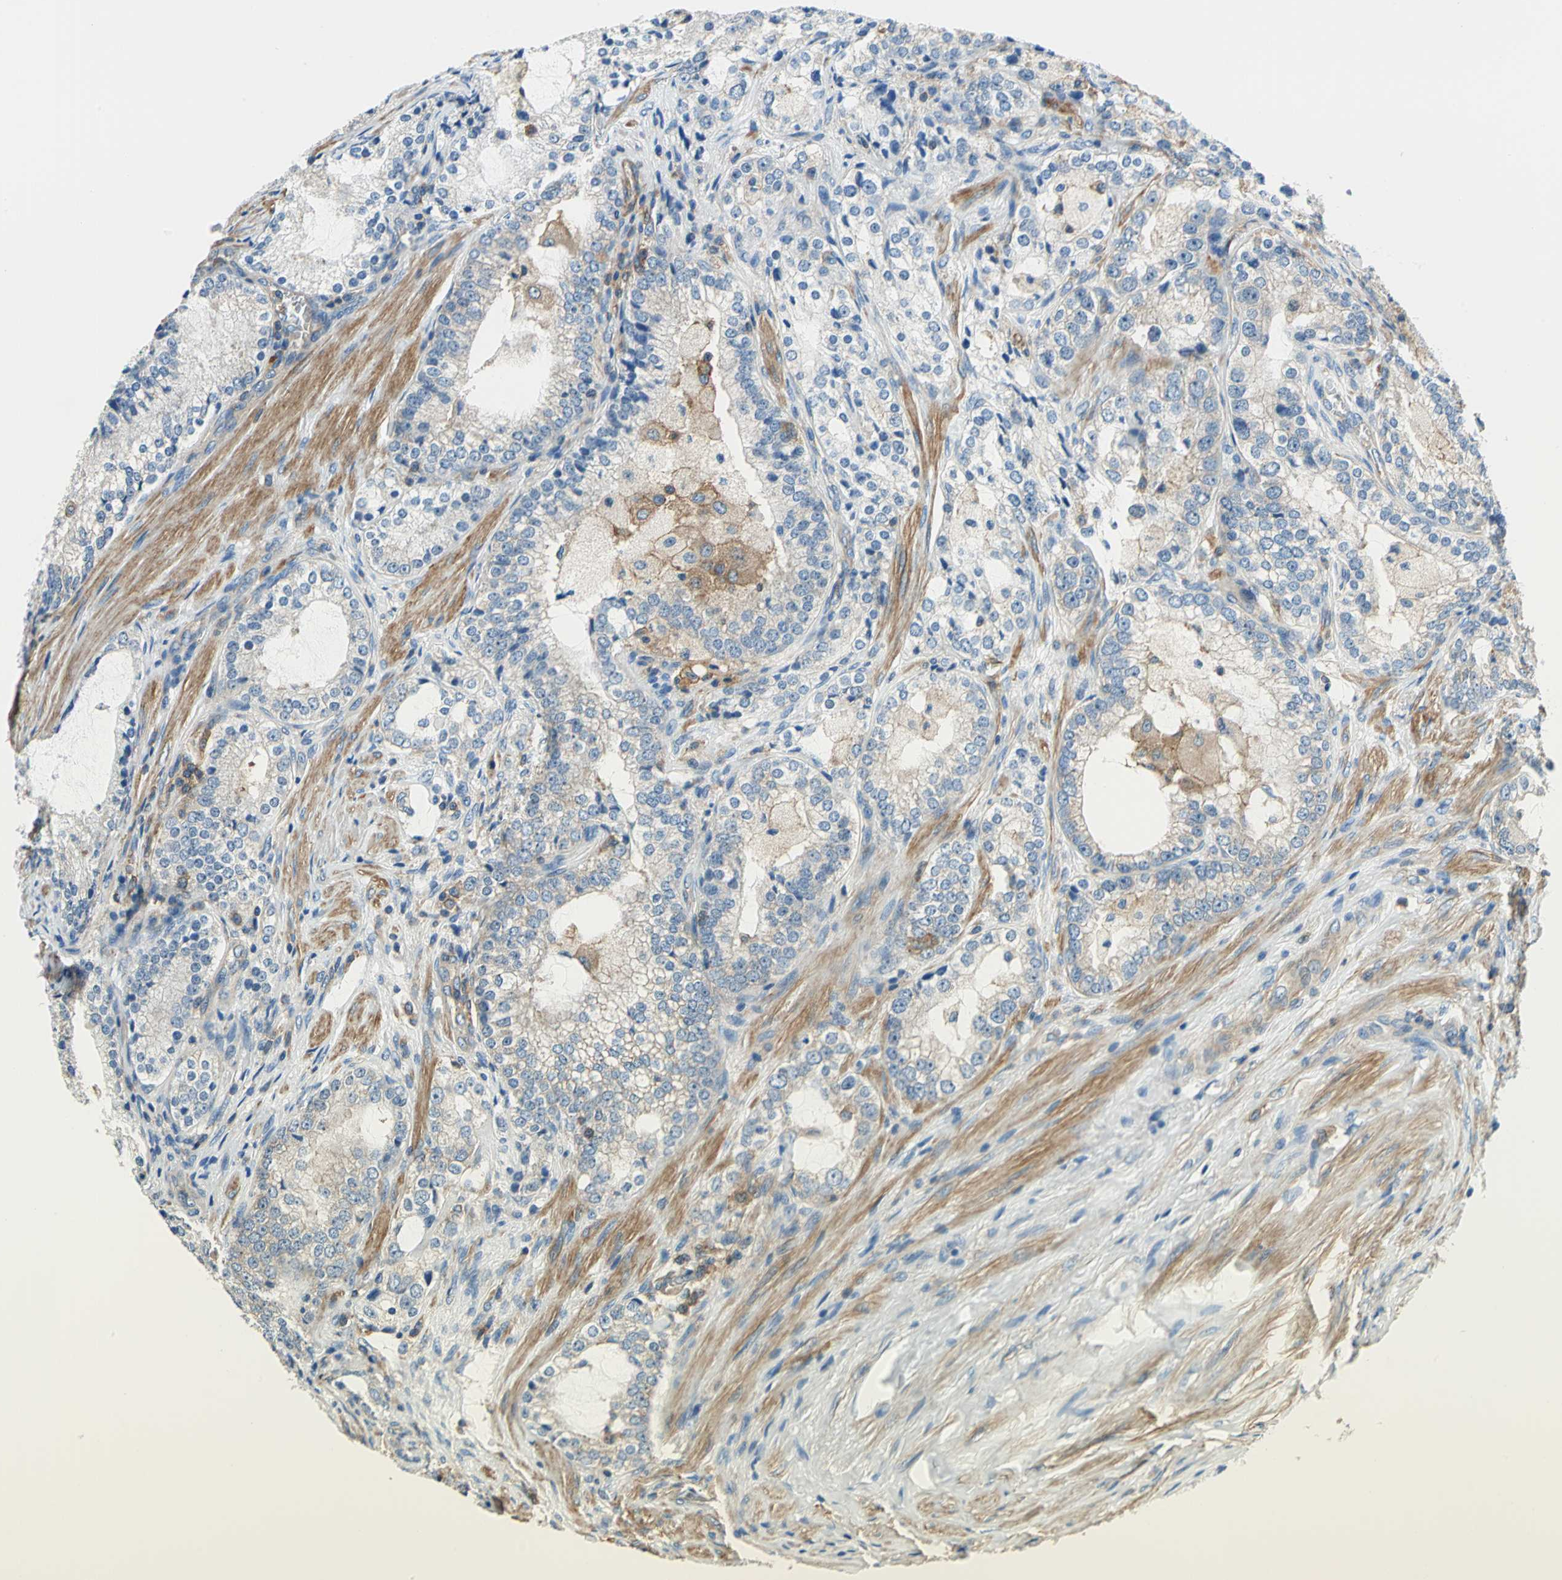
{"staining": {"intensity": "negative", "quantity": "none", "location": "none"}, "tissue": "prostate cancer", "cell_type": "Tumor cells", "image_type": "cancer", "snomed": [{"axis": "morphology", "description": "Adenocarcinoma, High grade"}, {"axis": "topography", "description": "Prostate"}], "caption": "Immunohistochemistry of human prostate high-grade adenocarcinoma shows no positivity in tumor cells.", "gene": "DDX3Y", "patient": {"sex": "male", "age": 63}}